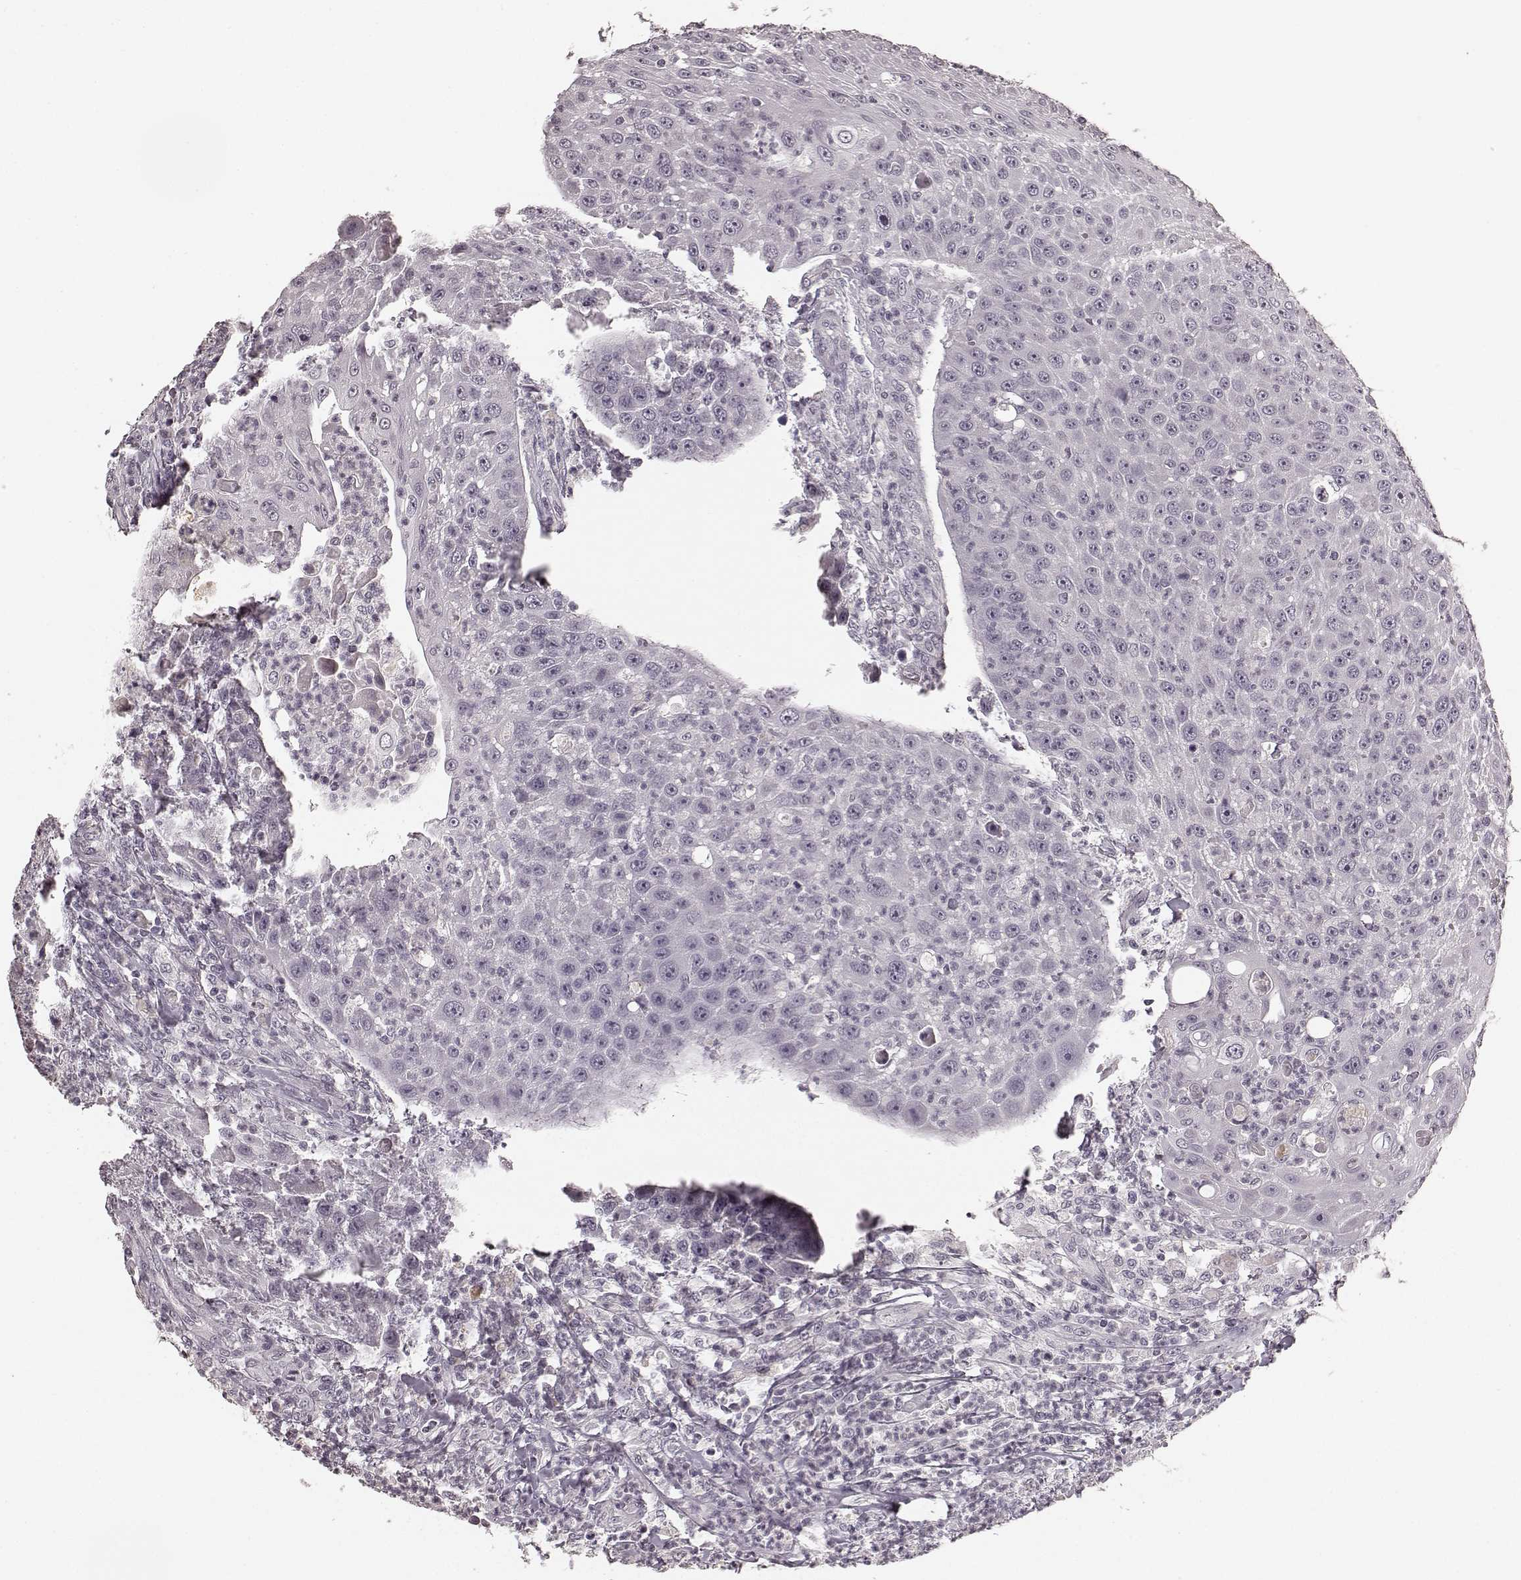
{"staining": {"intensity": "negative", "quantity": "none", "location": "none"}, "tissue": "head and neck cancer", "cell_type": "Tumor cells", "image_type": "cancer", "snomed": [{"axis": "morphology", "description": "Squamous cell carcinoma, NOS"}, {"axis": "topography", "description": "Head-Neck"}], "caption": "This is an immunohistochemistry (IHC) histopathology image of head and neck squamous cell carcinoma. There is no staining in tumor cells.", "gene": "RIT2", "patient": {"sex": "male", "age": 69}}